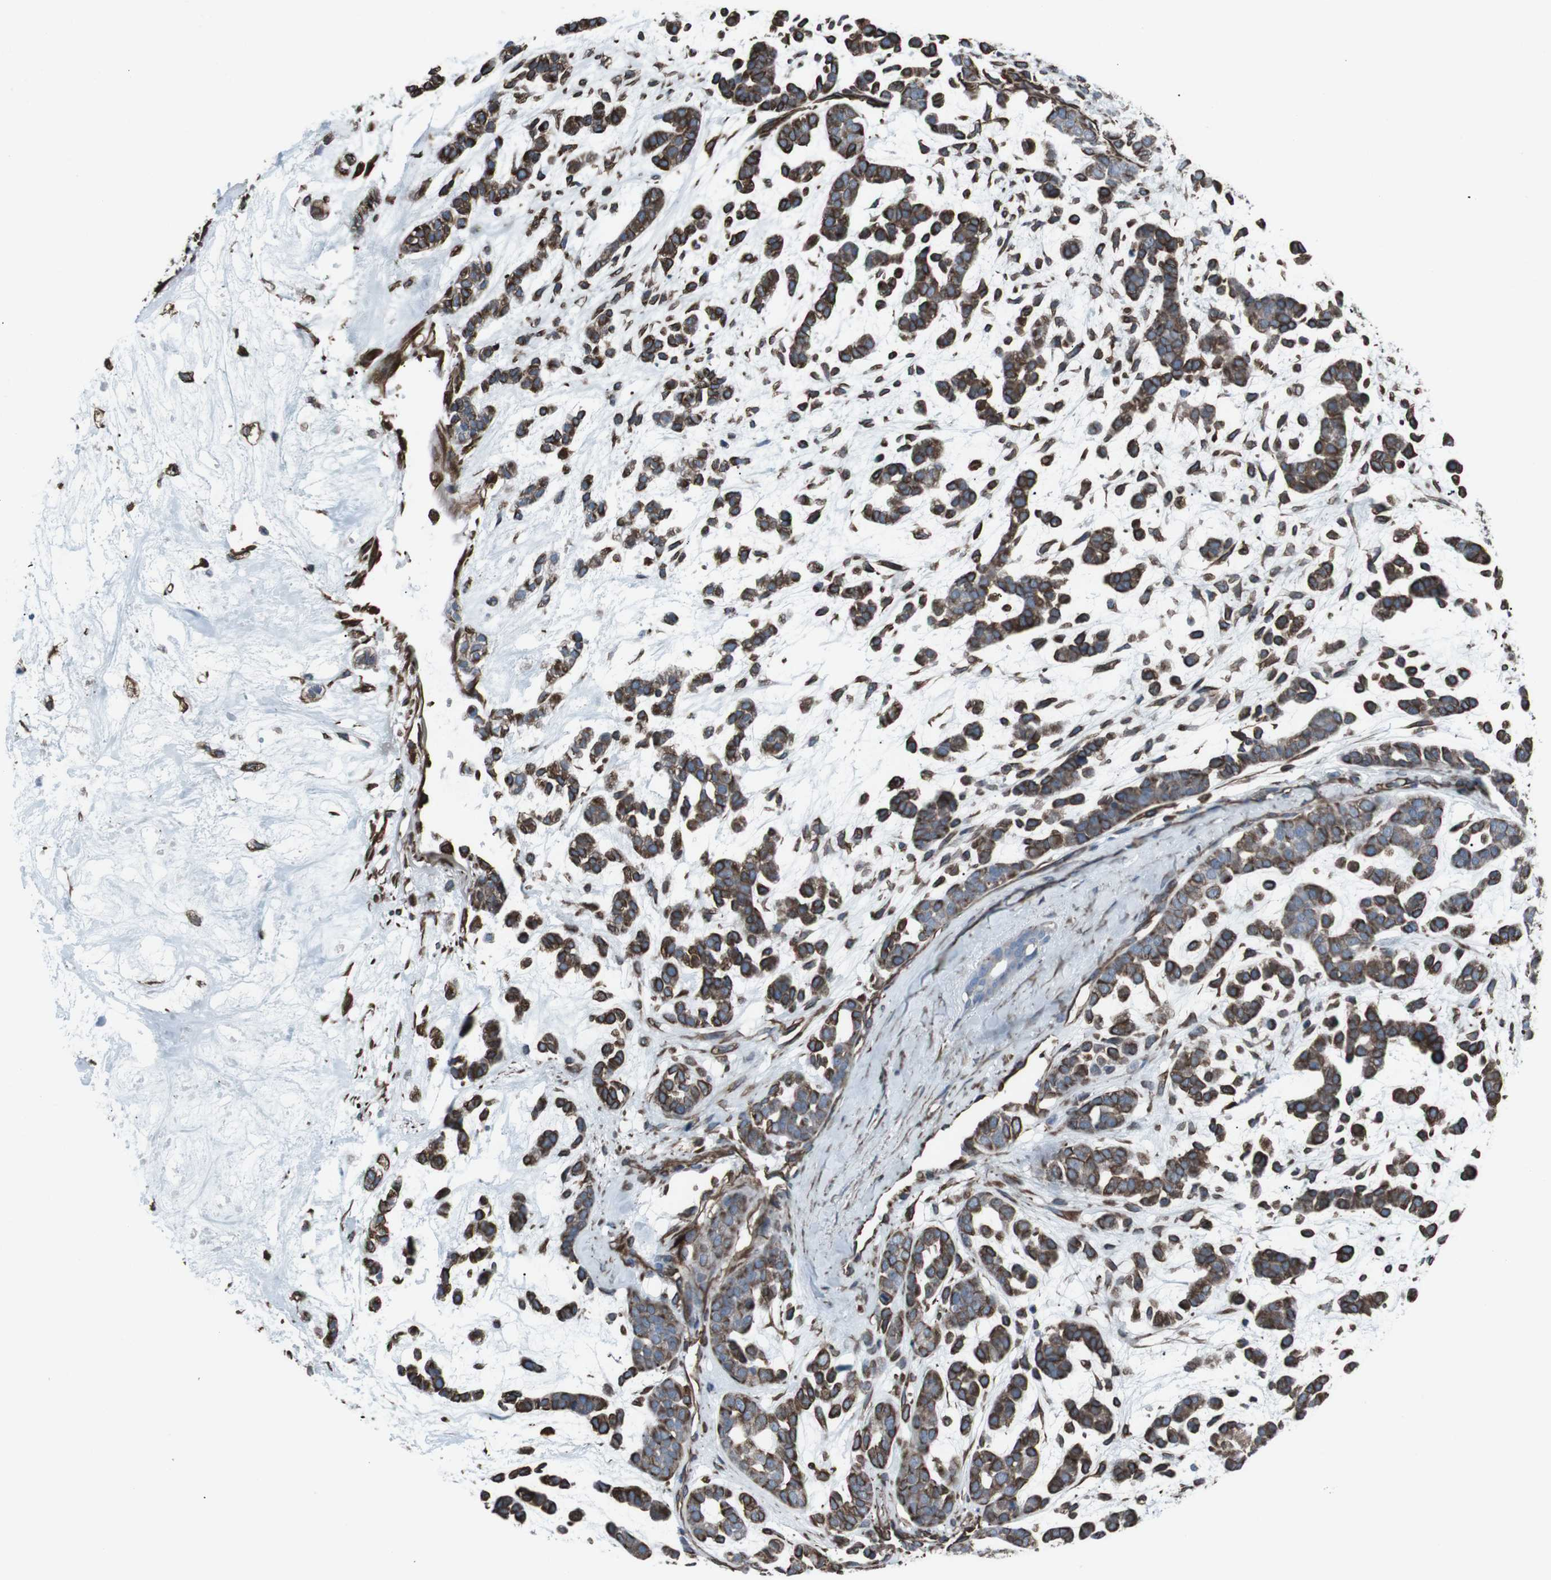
{"staining": {"intensity": "strong", "quantity": ">75%", "location": "cytoplasmic/membranous"}, "tissue": "head and neck cancer", "cell_type": "Tumor cells", "image_type": "cancer", "snomed": [{"axis": "morphology", "description": "Adenocarcinoma, NOS"}, {"axis": "morphology", "description": "Adenoma, NOS"}, {"axis": "topography", "description": "Head-Neck"}], "caption": "Head and neck cancer (adenocarcinoma) was stained to show a protein in brown. There is high levels of strong cytoplasmic/membranous staining in approximately >75% of tumor cells. (DAB (3,3'-diaminobenzidine) = brown stain, brightfield microscopy at high magnification).", "gene": "TMEM141", "patient": {"sex": "female", "age": 55}}